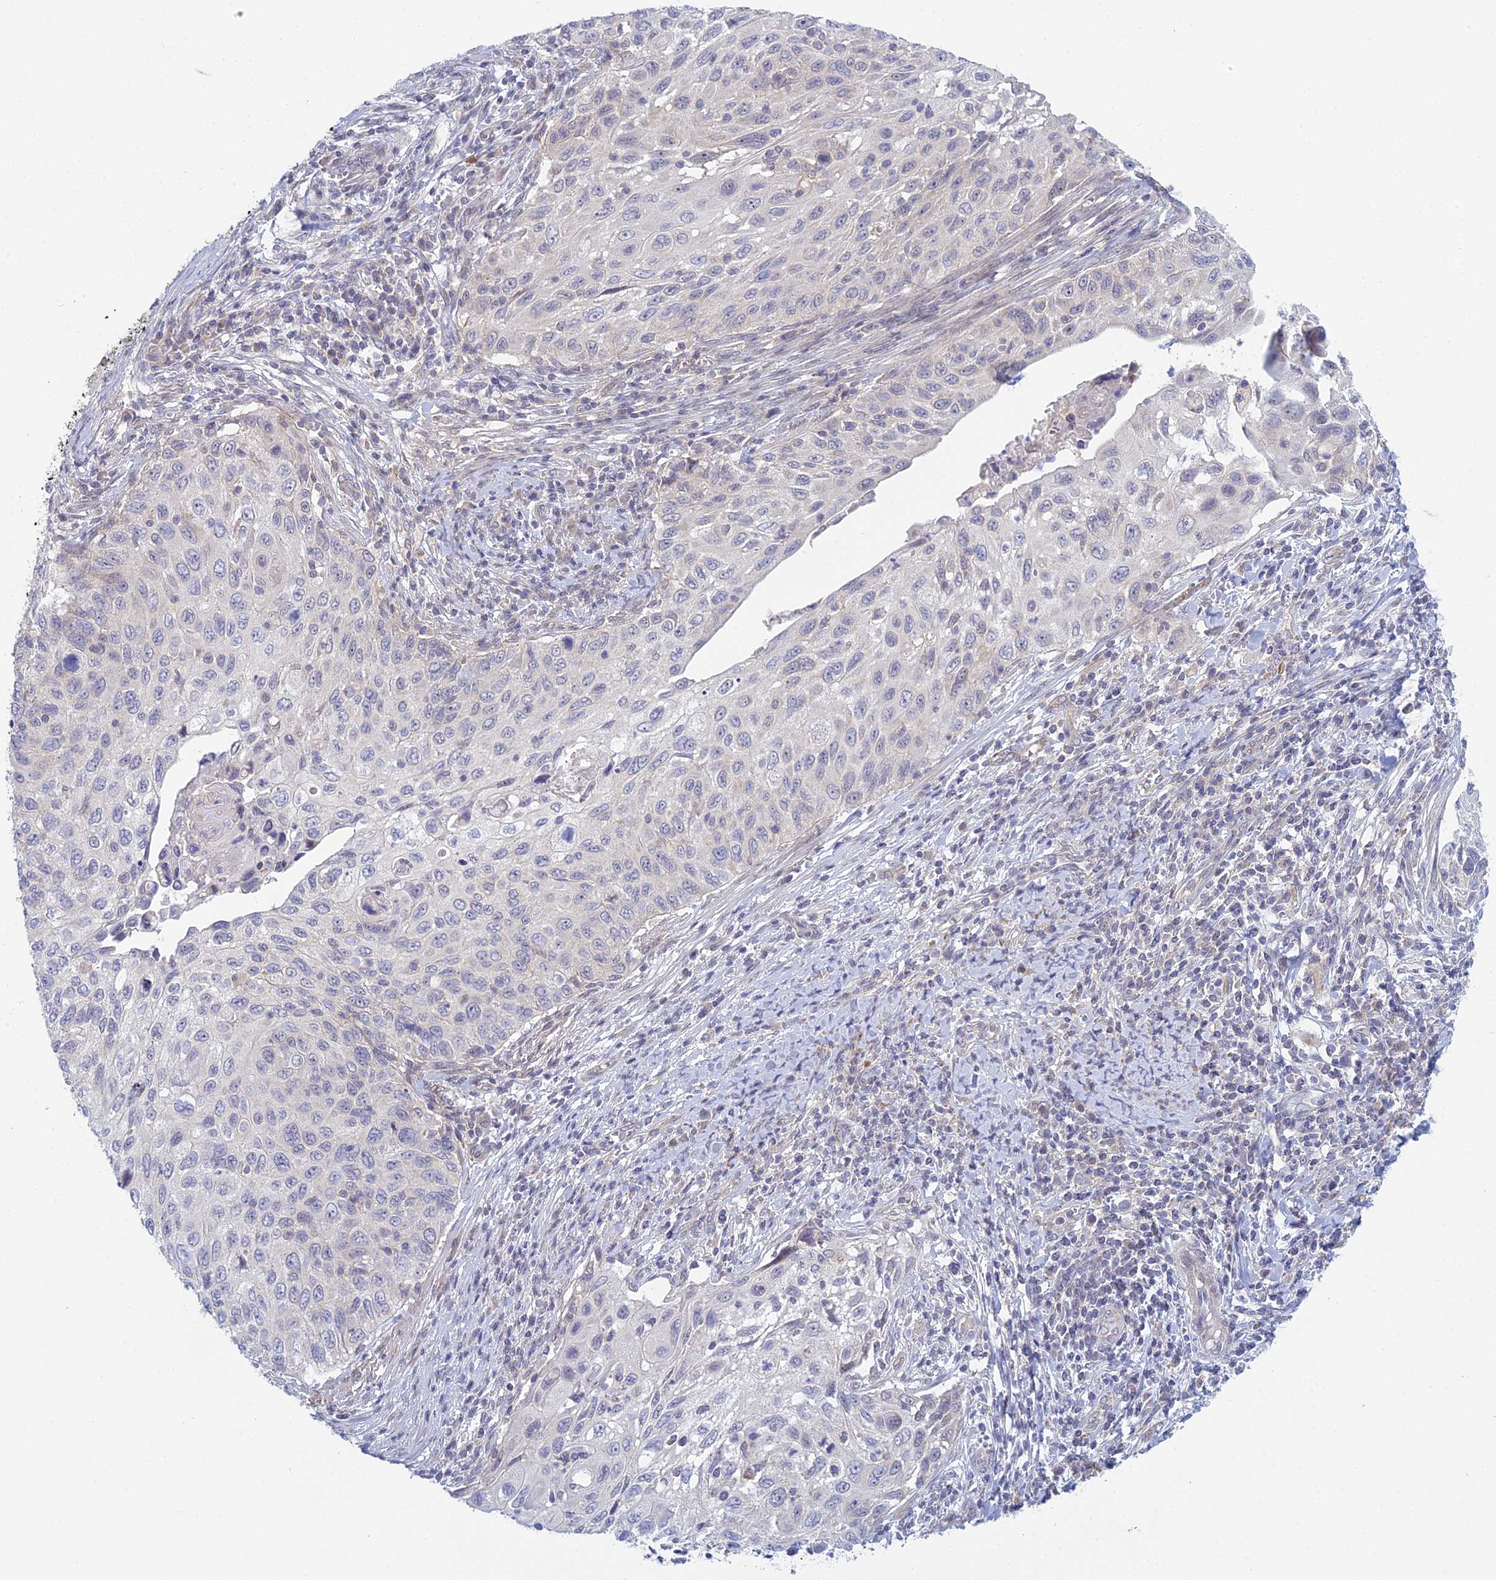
{"staining": {"intensity": "negative", "quantity": "none", "location": "none"}, "tissue": "cervical cancer", "cell_type": "Tumor cells", "image_type": "cancer", "snomed": [{"axis": "morphology", "description": "Squamous cell carcinoma, NOS"}, {"axis": "topography", "description": "Cervix"}], "caption": "A high-resolution photomicrograph shows immunohistochemistry (IHC) staining of cervical cancer, which shows no significant staining in tumor cells.", "gene": "METTL26", "patient": {"sex": "female", "age": 70}}